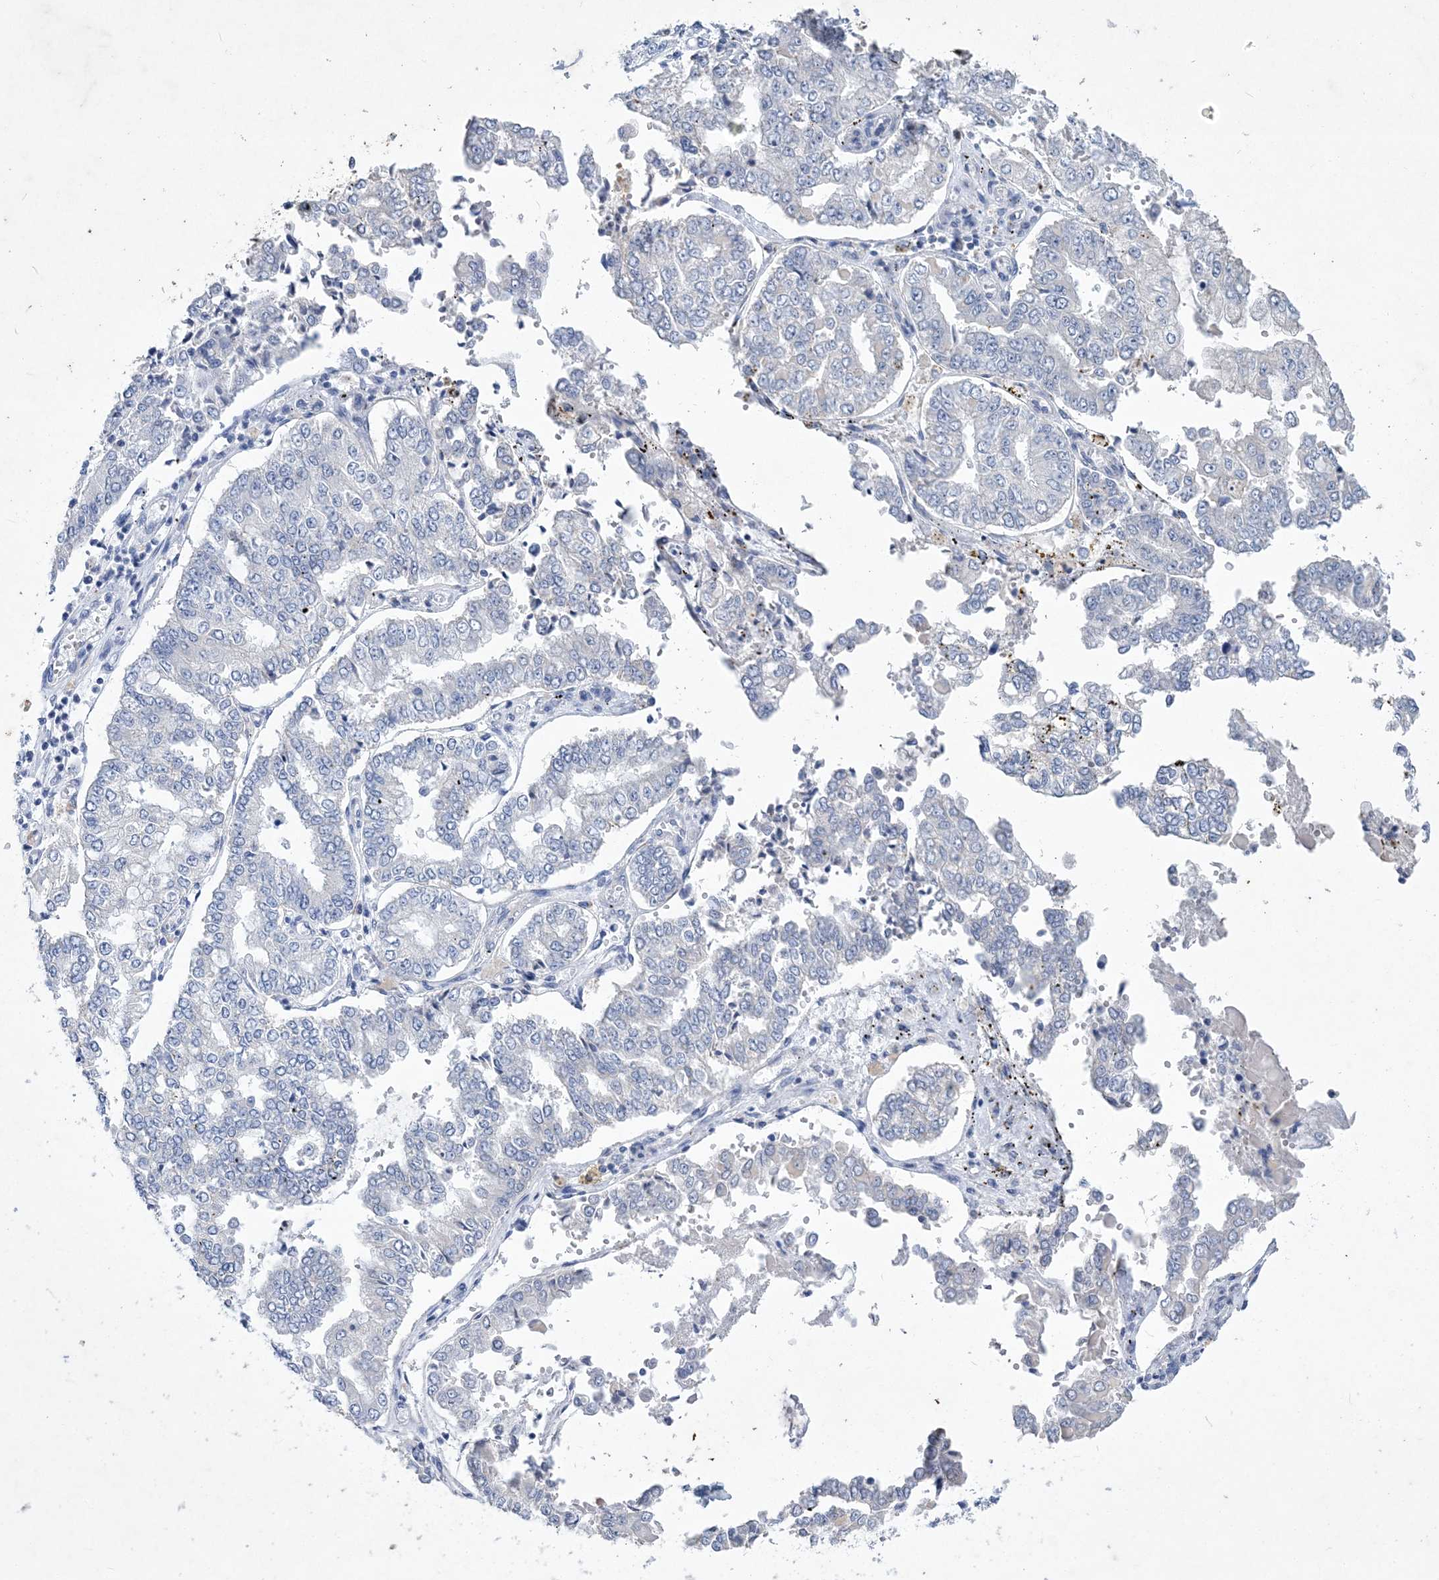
{"staining": {"intensity": "negative", "quantity": "none", "location": "none"}, "tissue": "stomach cancer", "cell_type": "Tumor cells", "image_type": "cancer", "snomed": [{"axis": "morphology", "description": "Adenocarcinoma, NOS"}, {"axis": "topography", "description": "Stomach"}], "caption": "Protein analysis of stomach adenocarcinoma exhibits no significant staining in tumor cells.", "gene": "COPS8", "patient": {"sex": "male", "age": 76}}